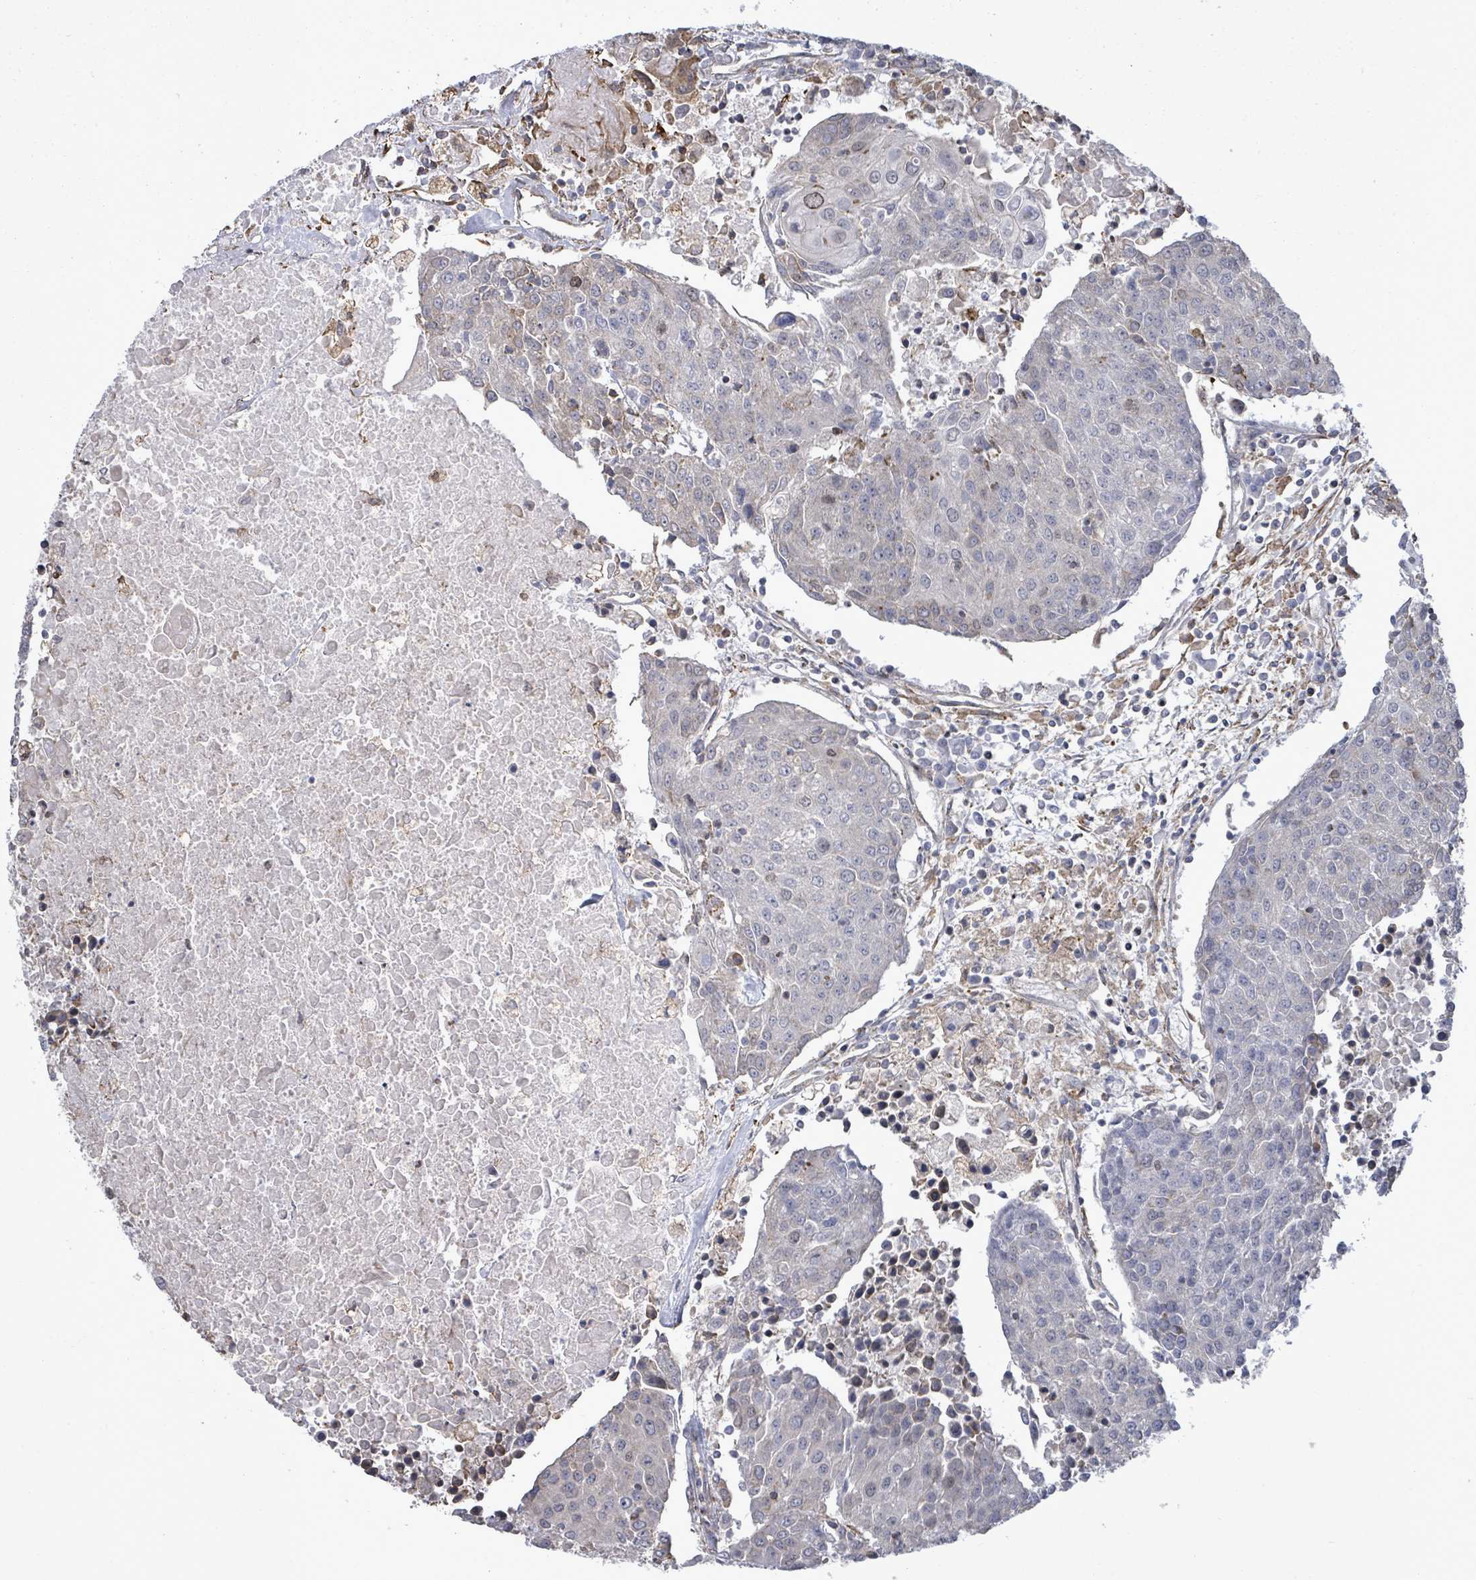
{"staining": {"intensity": "negative", "quantity": "none", "location": "none"}, "tissue": "urothelial cancer", "cell_type": "Tumor cells", "image_type": "cancer", "snomed": [{"axis": "morphology", "description": "Urothelial carcinoma, High grade"}, {"axis": "topography", "description": "Urinary bladder"}], "caption": "DAB immunohistochemical staining of high-grade urothelial carcinoma reveals no significant positivity in tumor cells.", "gene": "PAPSS1", "patient": {"sex": "female", "age": 85}}